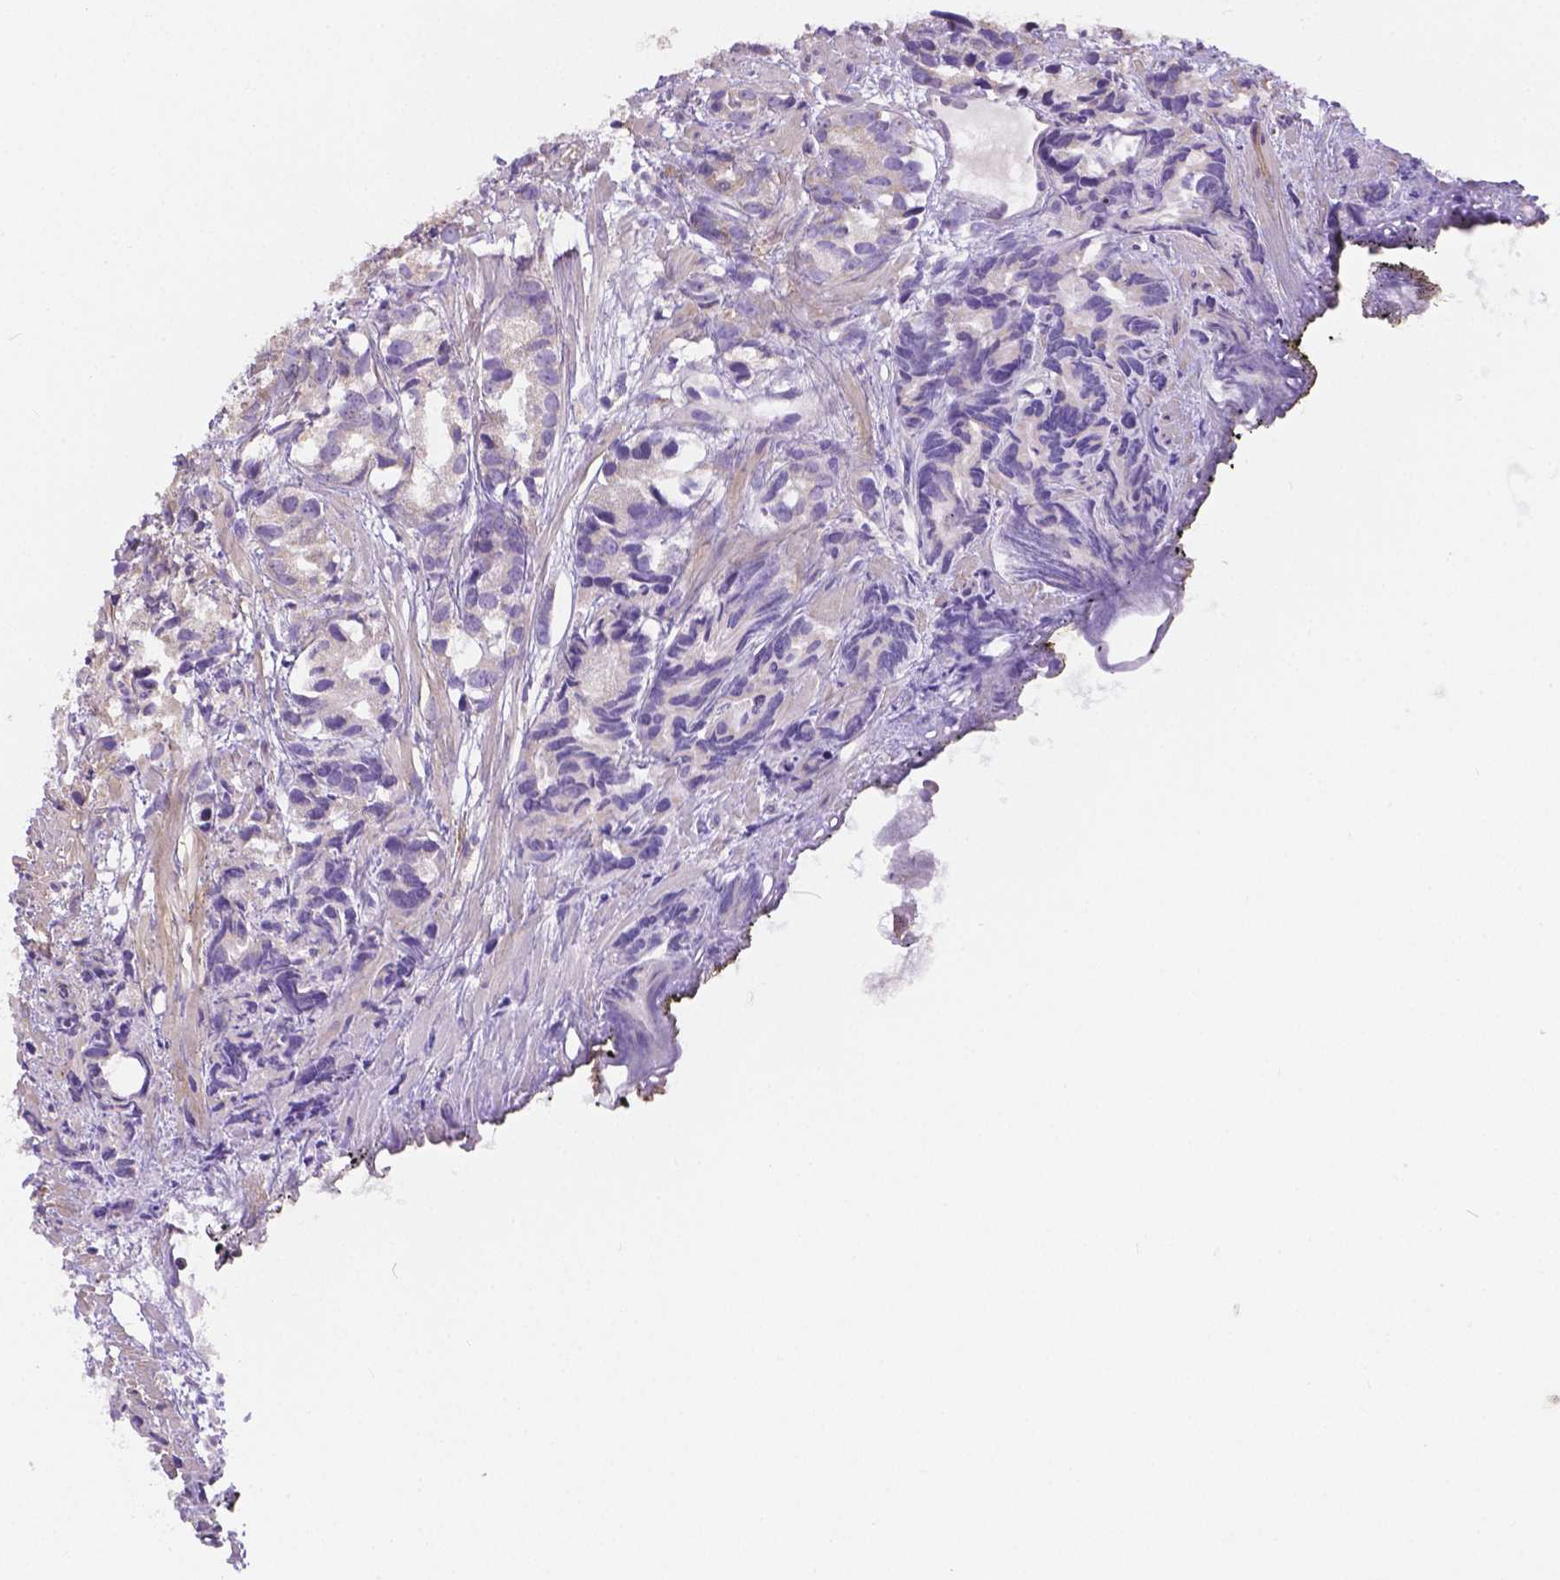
{"staining": {"intensity": "negative", "quantity": "none", "location": "none"}, "tissue": "prostate cancer", "cell_type": "Tumor cells", "image_type": "cancer", "snomed": [{"axis": "morphology", "description": "Adenocarcinoma, High grade"}, {"axis": "topography", "description": "Prostate"}], "caption": "A high-resolution histopathology image shows IHC staining of prostate high-grade adenocarcinoma, which shows no significant positivity in tumor cells.", "gene": "NXPE2", "patient": {"sex": "male", "age": 79}}